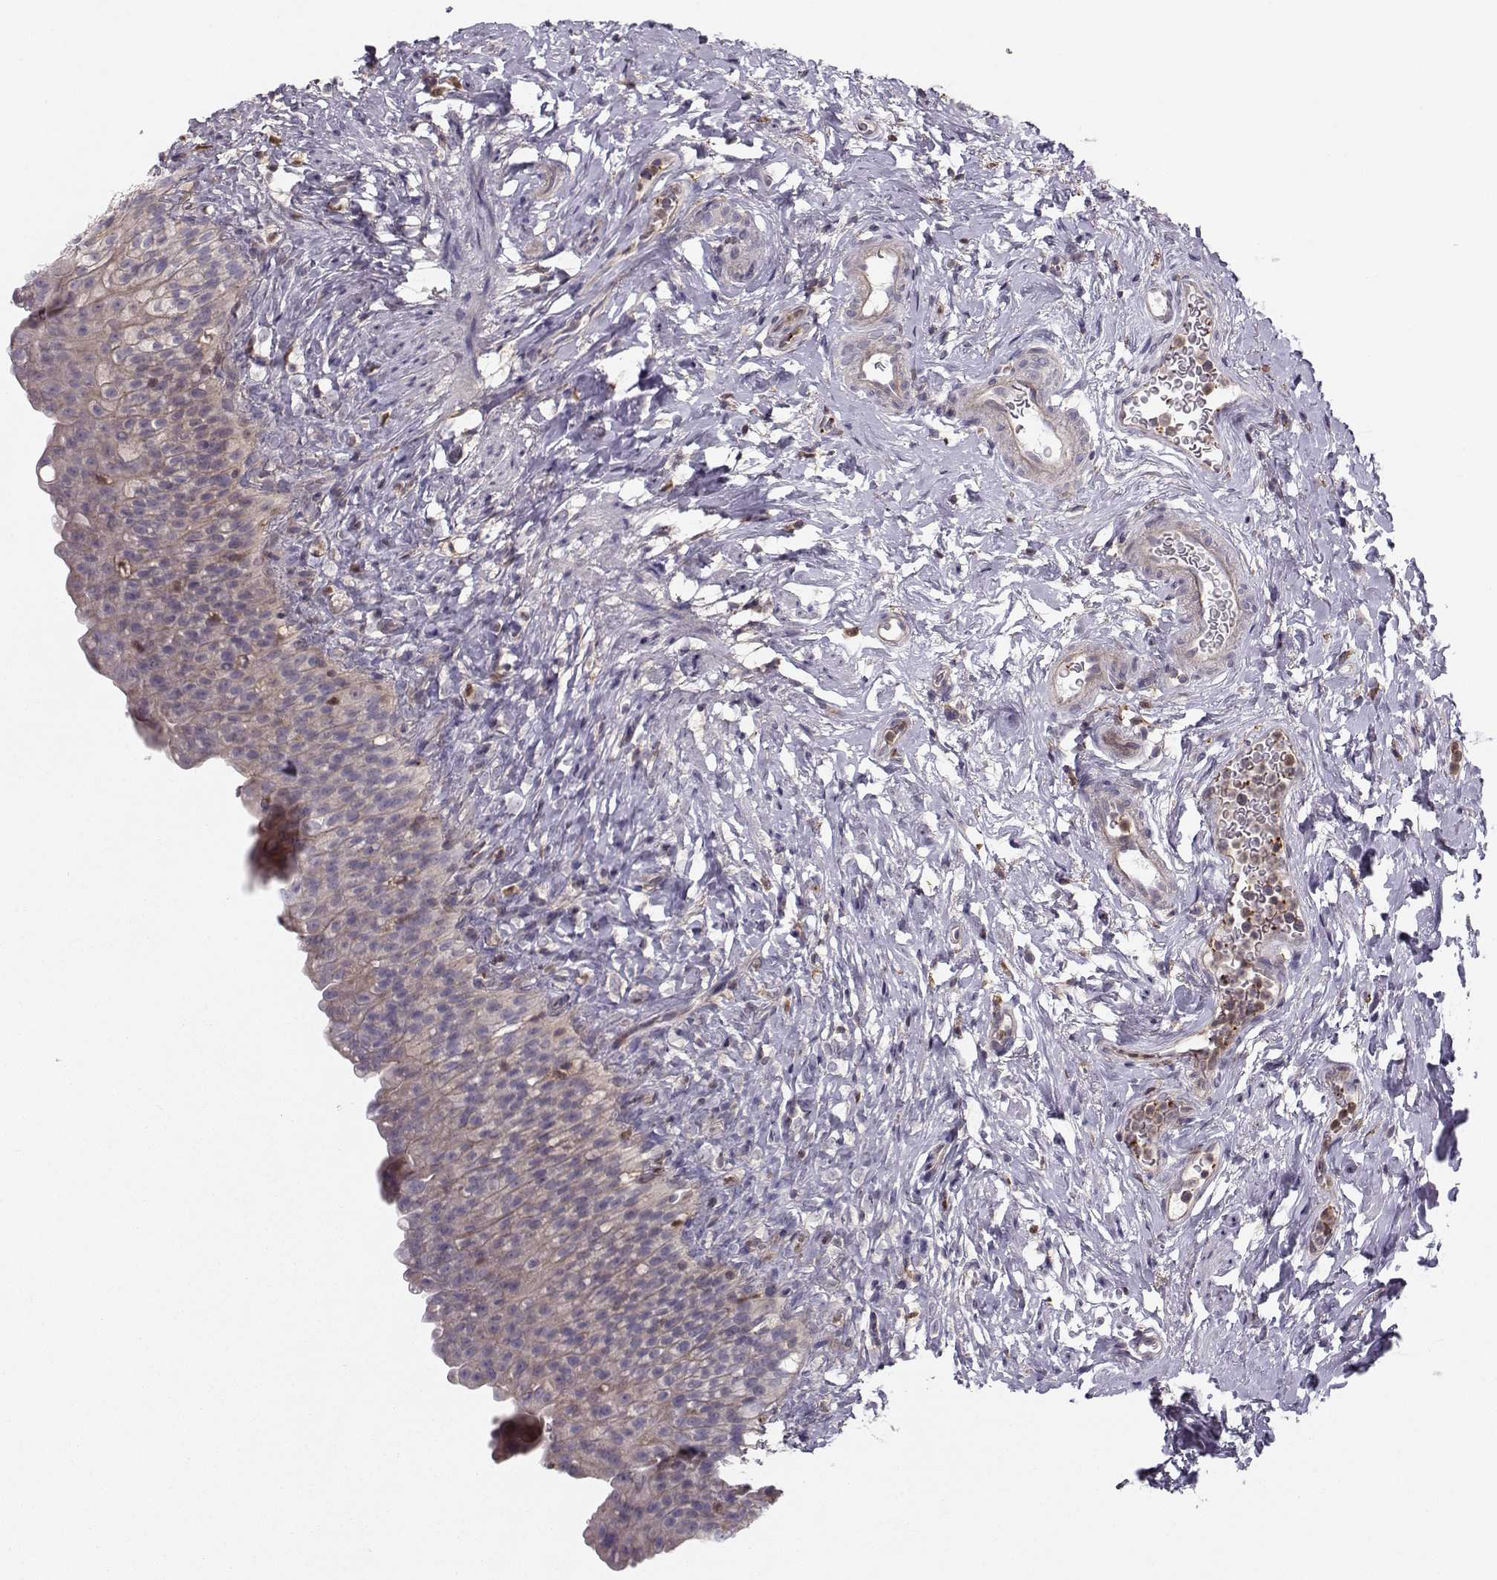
{"staining": {"intensity": "weak", "quantity": "25%-75%", "location": "cytoplasmic/membranous"}, "tissue": "urinary bladder", "cell_type": "Urothelial cells", "image_type": "normal", "snomed": [{"axis": "morphology", "description": "Normal tissue, NOS"}, {"axis": "topography", "description": "Urinary bladder"}], "caption": "Protein analysis of unremarkable urinary bladder exhibits weak cytoplasmic/membranous expression in about 25%-75% of urothelial cells.", "gene": "ASB16", "patient": {"sex": "male", "age": 76}}